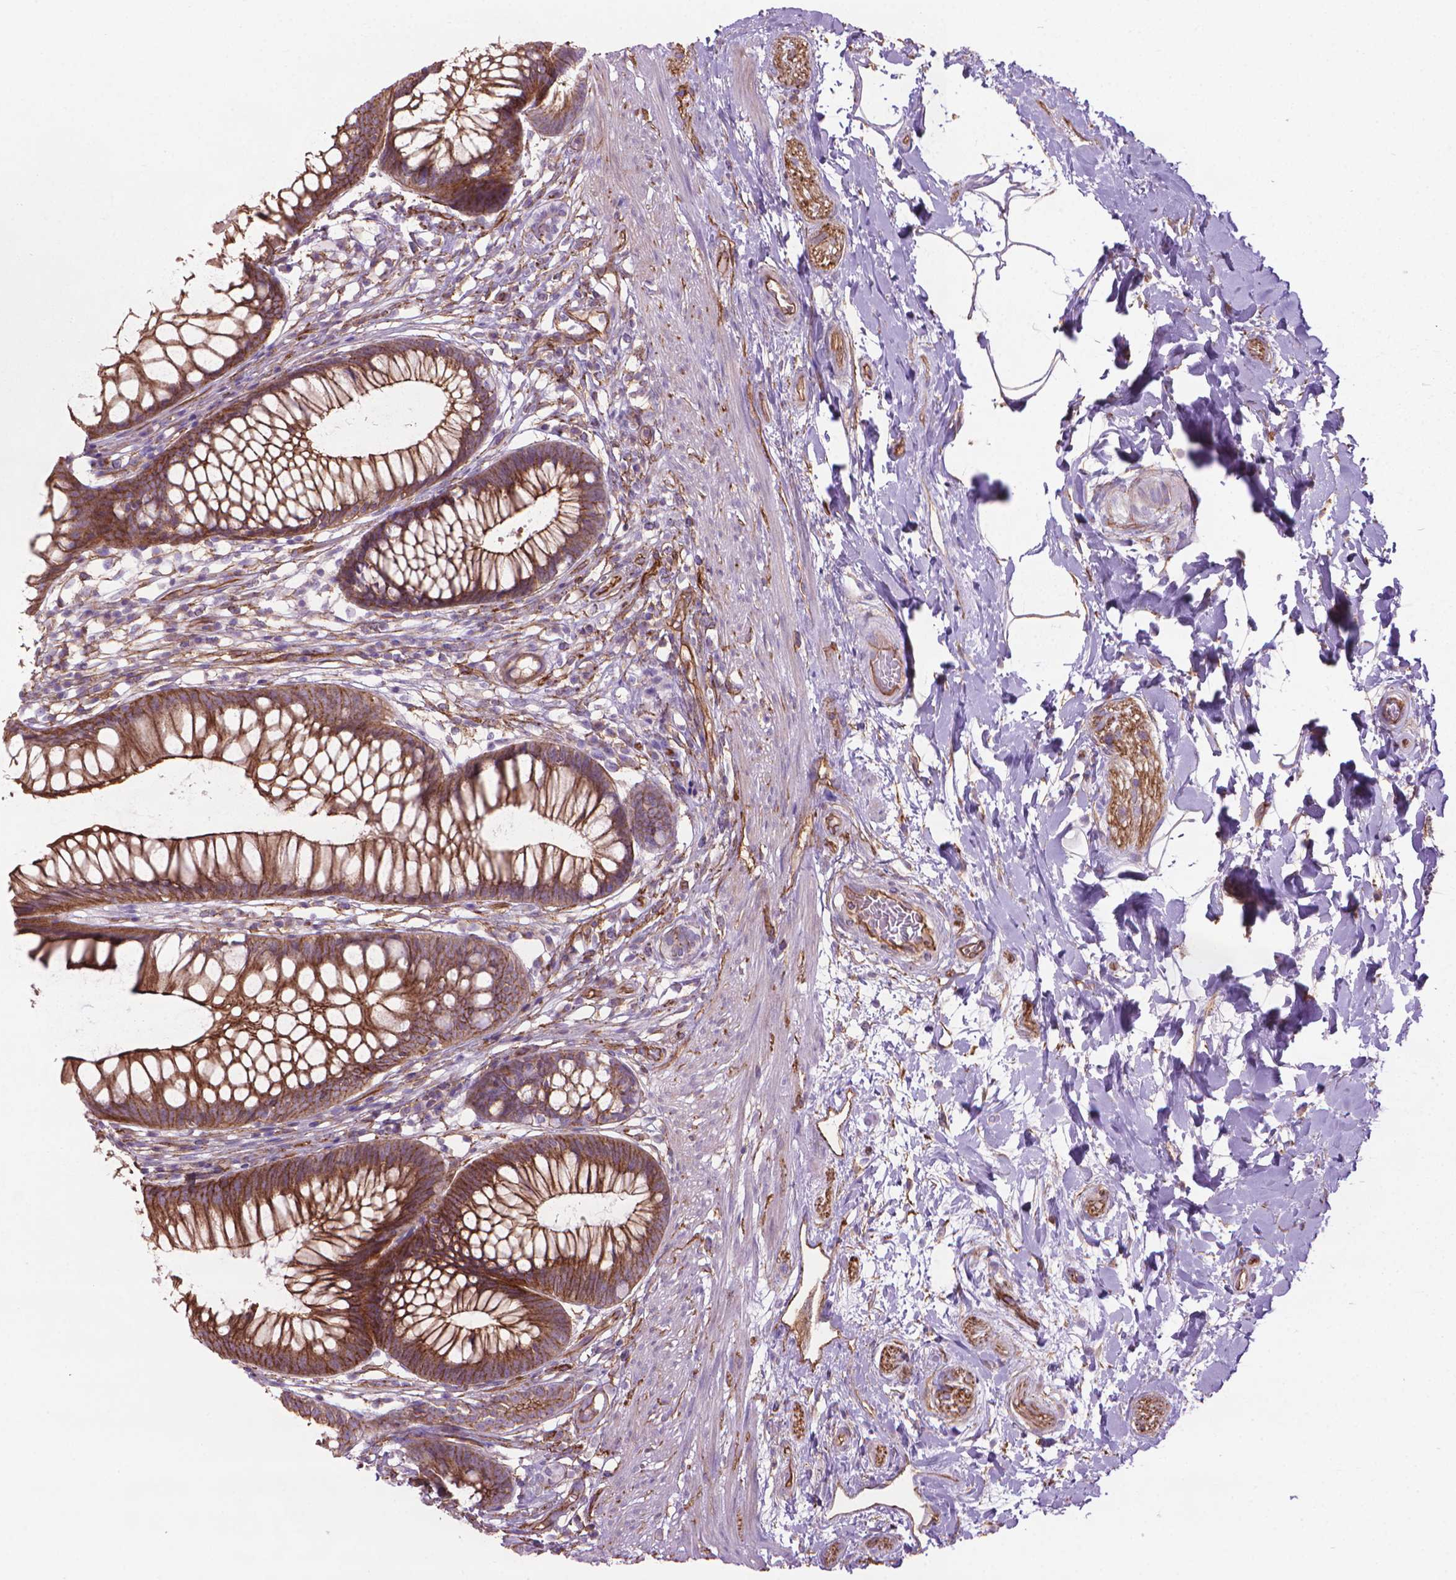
{"staining": {"intensity": "strong", "quantity": ">75%", "location": "cytoplasmic/membranous"}, "tissue": "rectum", "cell_type": "Glandular cells", "image_type": "normal", "snomed": [{"axis": "morphology", "description": "Normal tissue, NOS"}, {"axis": "topography", "description": "Smooth muscle"}, {"axis": "topography", "description": "Rectum"}], "caption": "This histopathology image exhibits unremarkable rectum stained with immunohistochemistry to label a protein in brown. The cytoplasmic/membranous of glandular cells show strong positivity for the protein. Nuclei are counter-stained blue.", "gene": "TENT5A", "patient": {"sex": "male", "age": 53}}